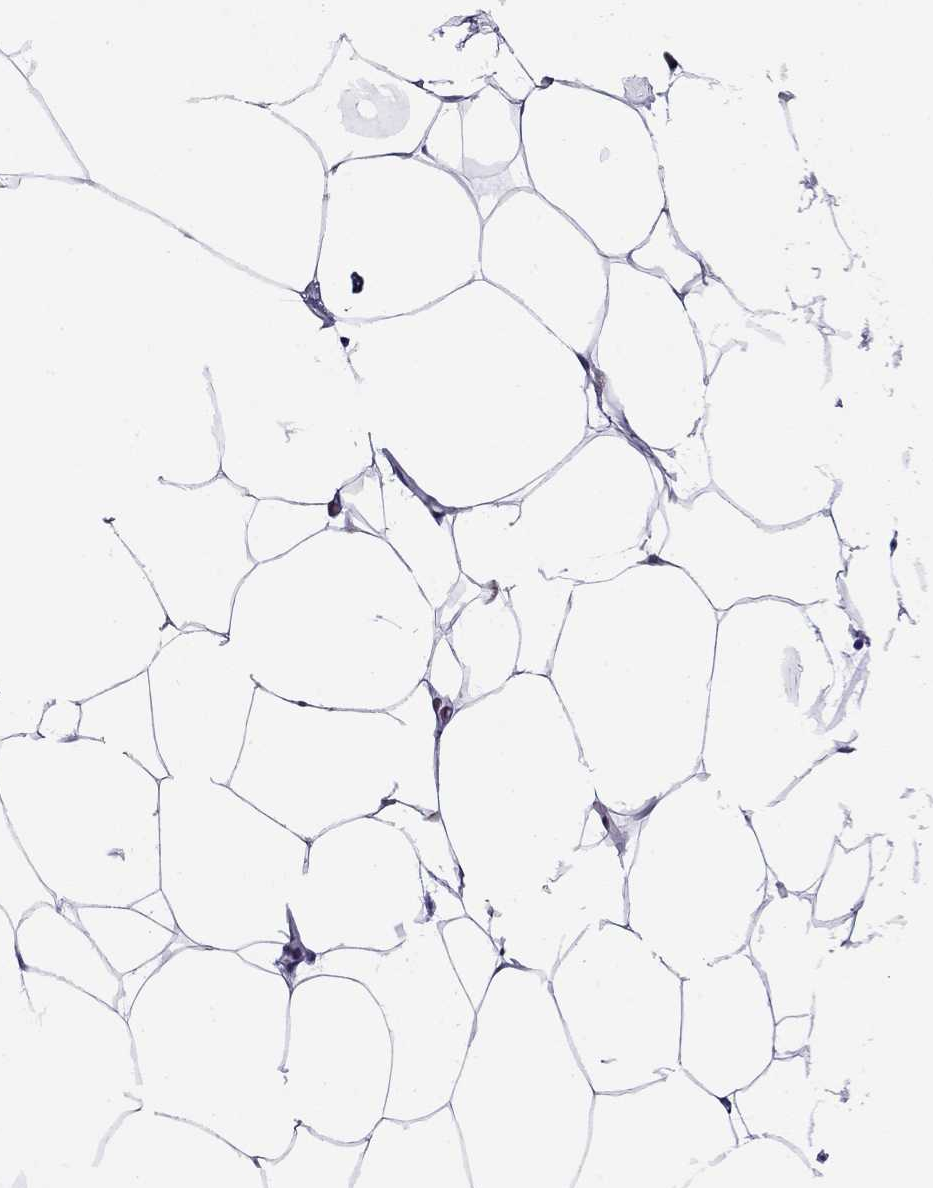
{"staining": {"intensity": "negative", "quantity": "none", "location": "none"}, "tissue": "adipose tissue", "cell_type": "Adipocytes", "image_type": "normal", "snomed": [{"axis": "morphology", "description": "Normal tissue, NOS"}, {"axis": "topography", "description": "Adipose tissue"}], "caption": "DAB (3,3'-diaminobenzidine) immunohistochemical staining of benign human adipose tissue displays no significant staining in adipocytes.", "gene": "SLC30A8", "patient": {"sex": "male", "age": 57}}